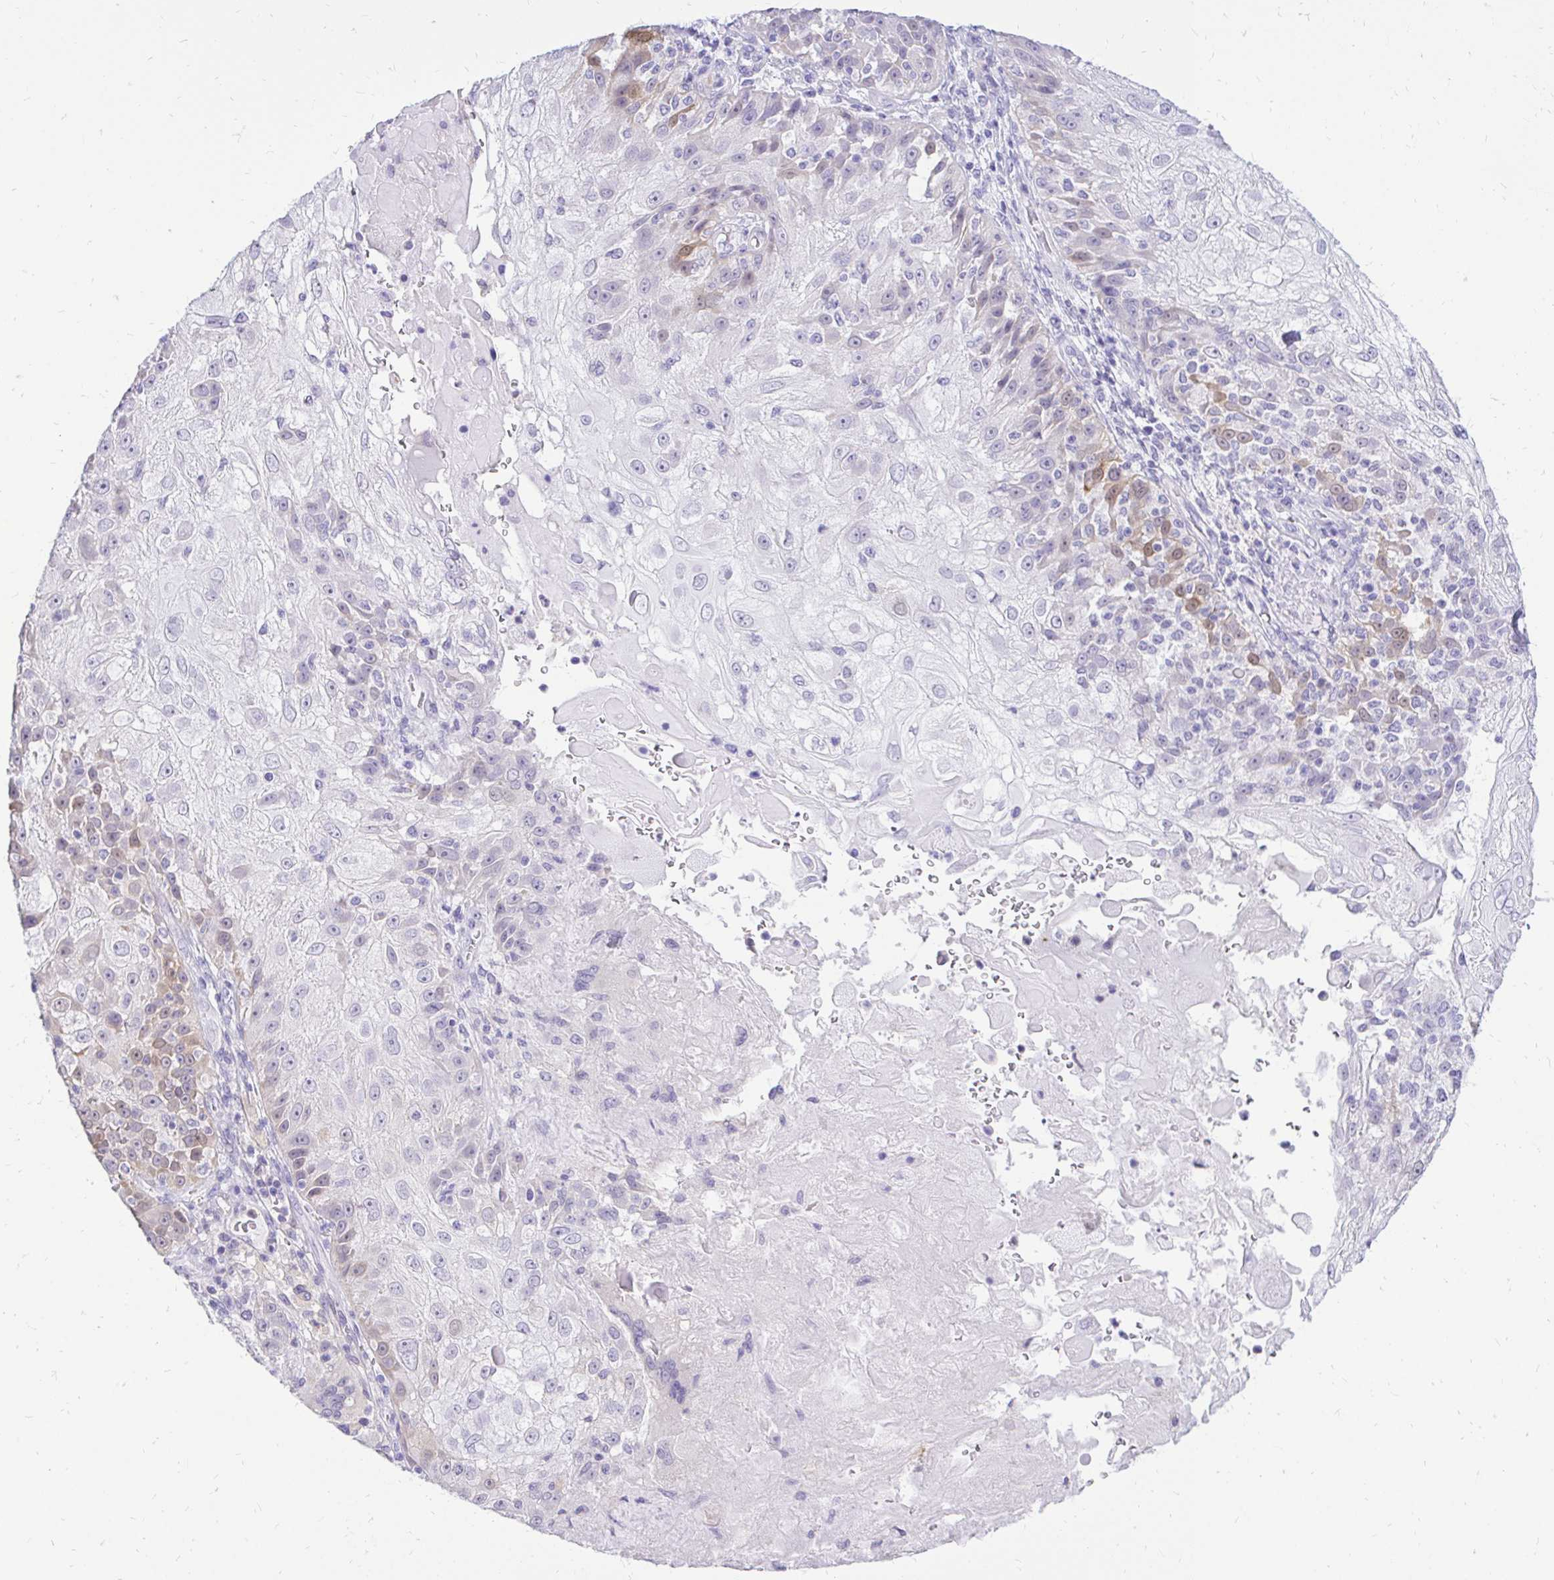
{"staining": {"intensity": "moderate", "quantity": "<25%", "location": "cytoplasmic/membranous"}, "tissue": "skin cancer", "cell_type": "Tumor cells", "image_type": "cancer", "snomed": [{"axis": "morphology", "description": "Normal tissue, NOS"}, {"axis": "morphology", "description": "Squamous cell carcinoma, NOS"}, {"axis": "topography", "description": "Skin"}], "caption": "This image reveals immunohistochemistry staining of human skin cancer, with low moderate cytoplasmic/membranous positivity in approximately <25% of tumor cells.", "gene": "FATE1", "patient": {"sex": "female", "age": 83}}